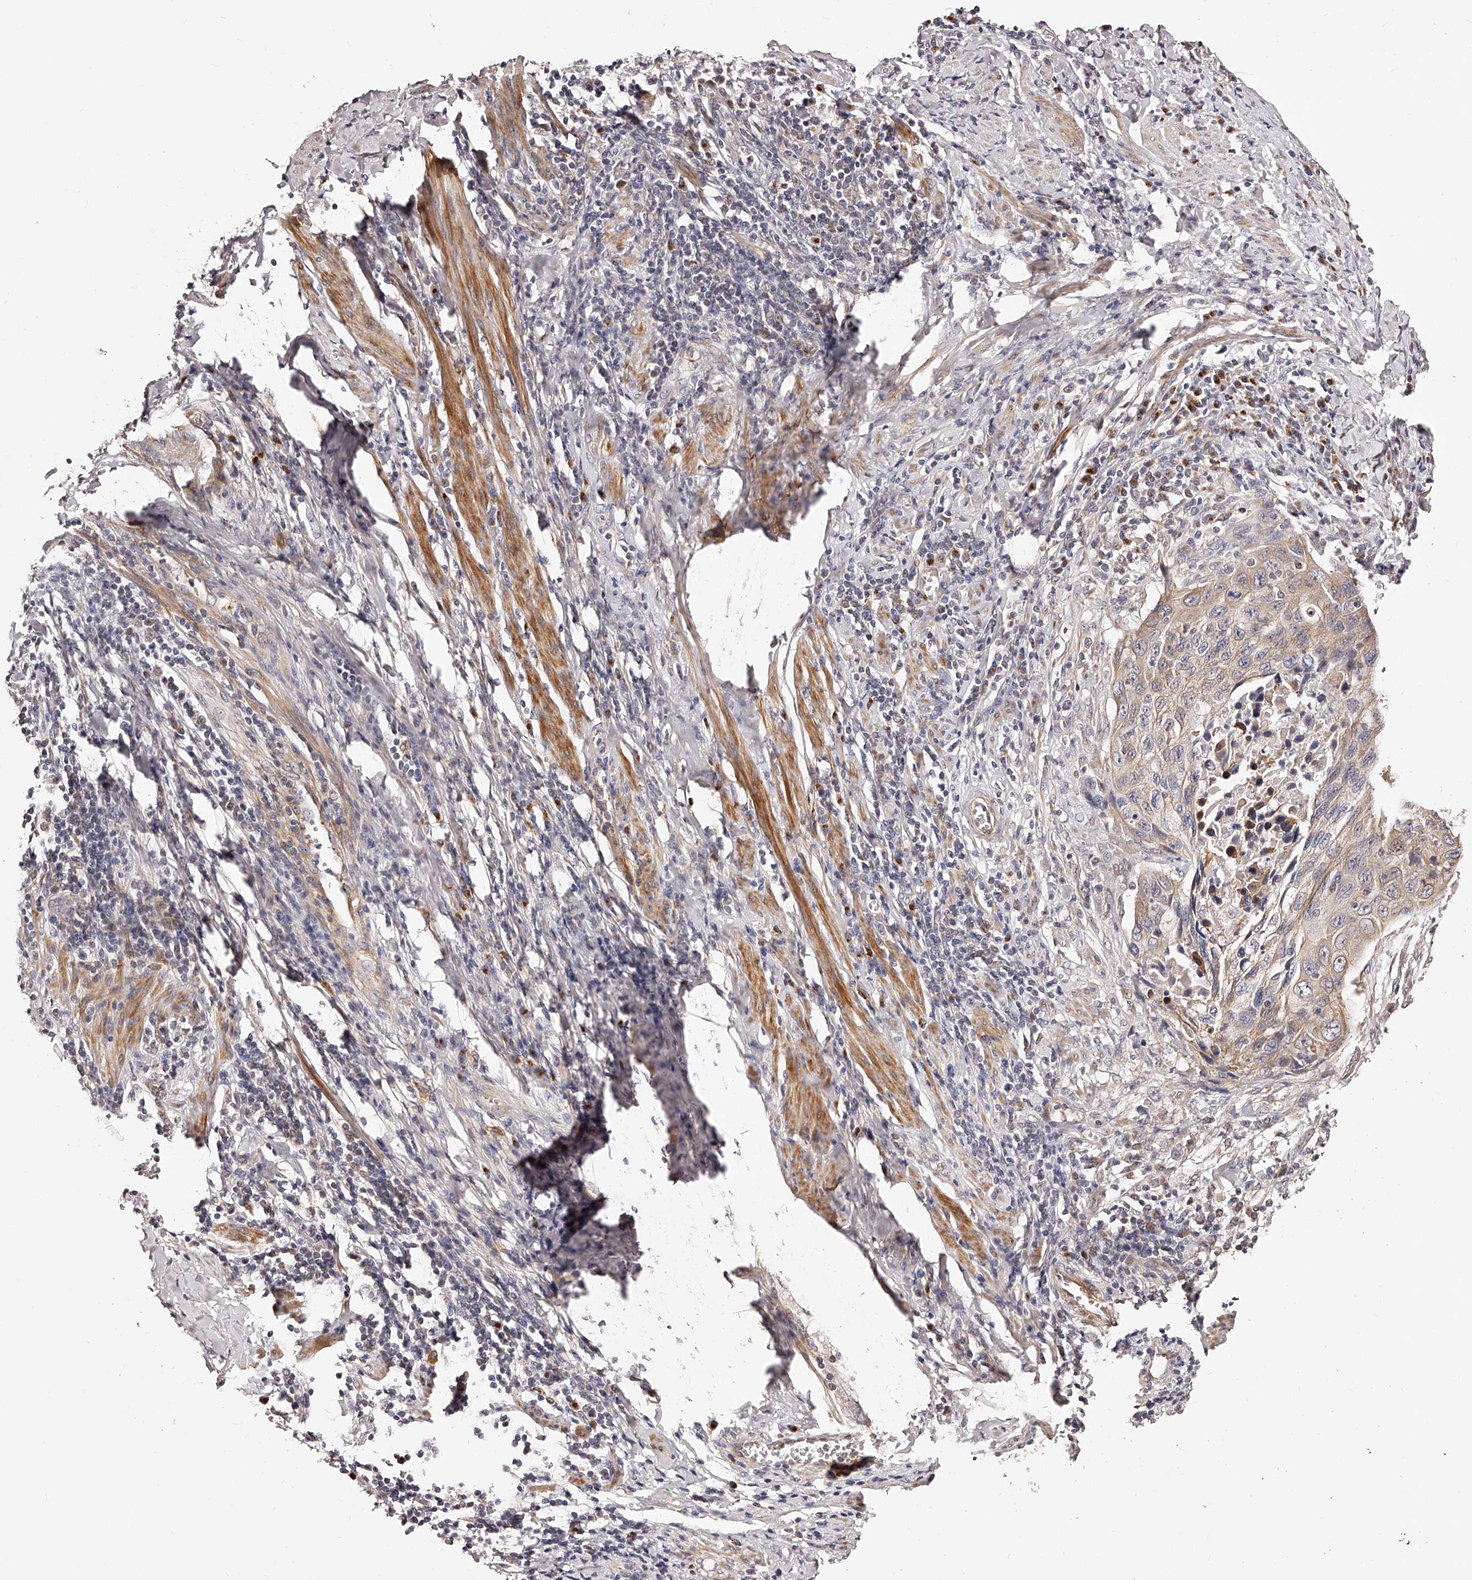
{"staining": {"intensity": "weak", "quantity": "25%-75%", "location": "cytoplasmic/membranous"}, "tissue": "cervical cancer", "cell_type": "Tumor cells", "image_type": "cancer", "snomed": [{"axis": "morphology", "description": "Squamous cell carcinoma, NOS"}, {"axis": "topography", "description": "Cervix"}], "caption": "Cervical cancer stained with immunohistochemistry displays weak cytoplasmic/membranous positivity in approximately 25%-75% of tumor cells.", "gene": "ZNF502", "patient": {"sex": "female", "age": 53}}